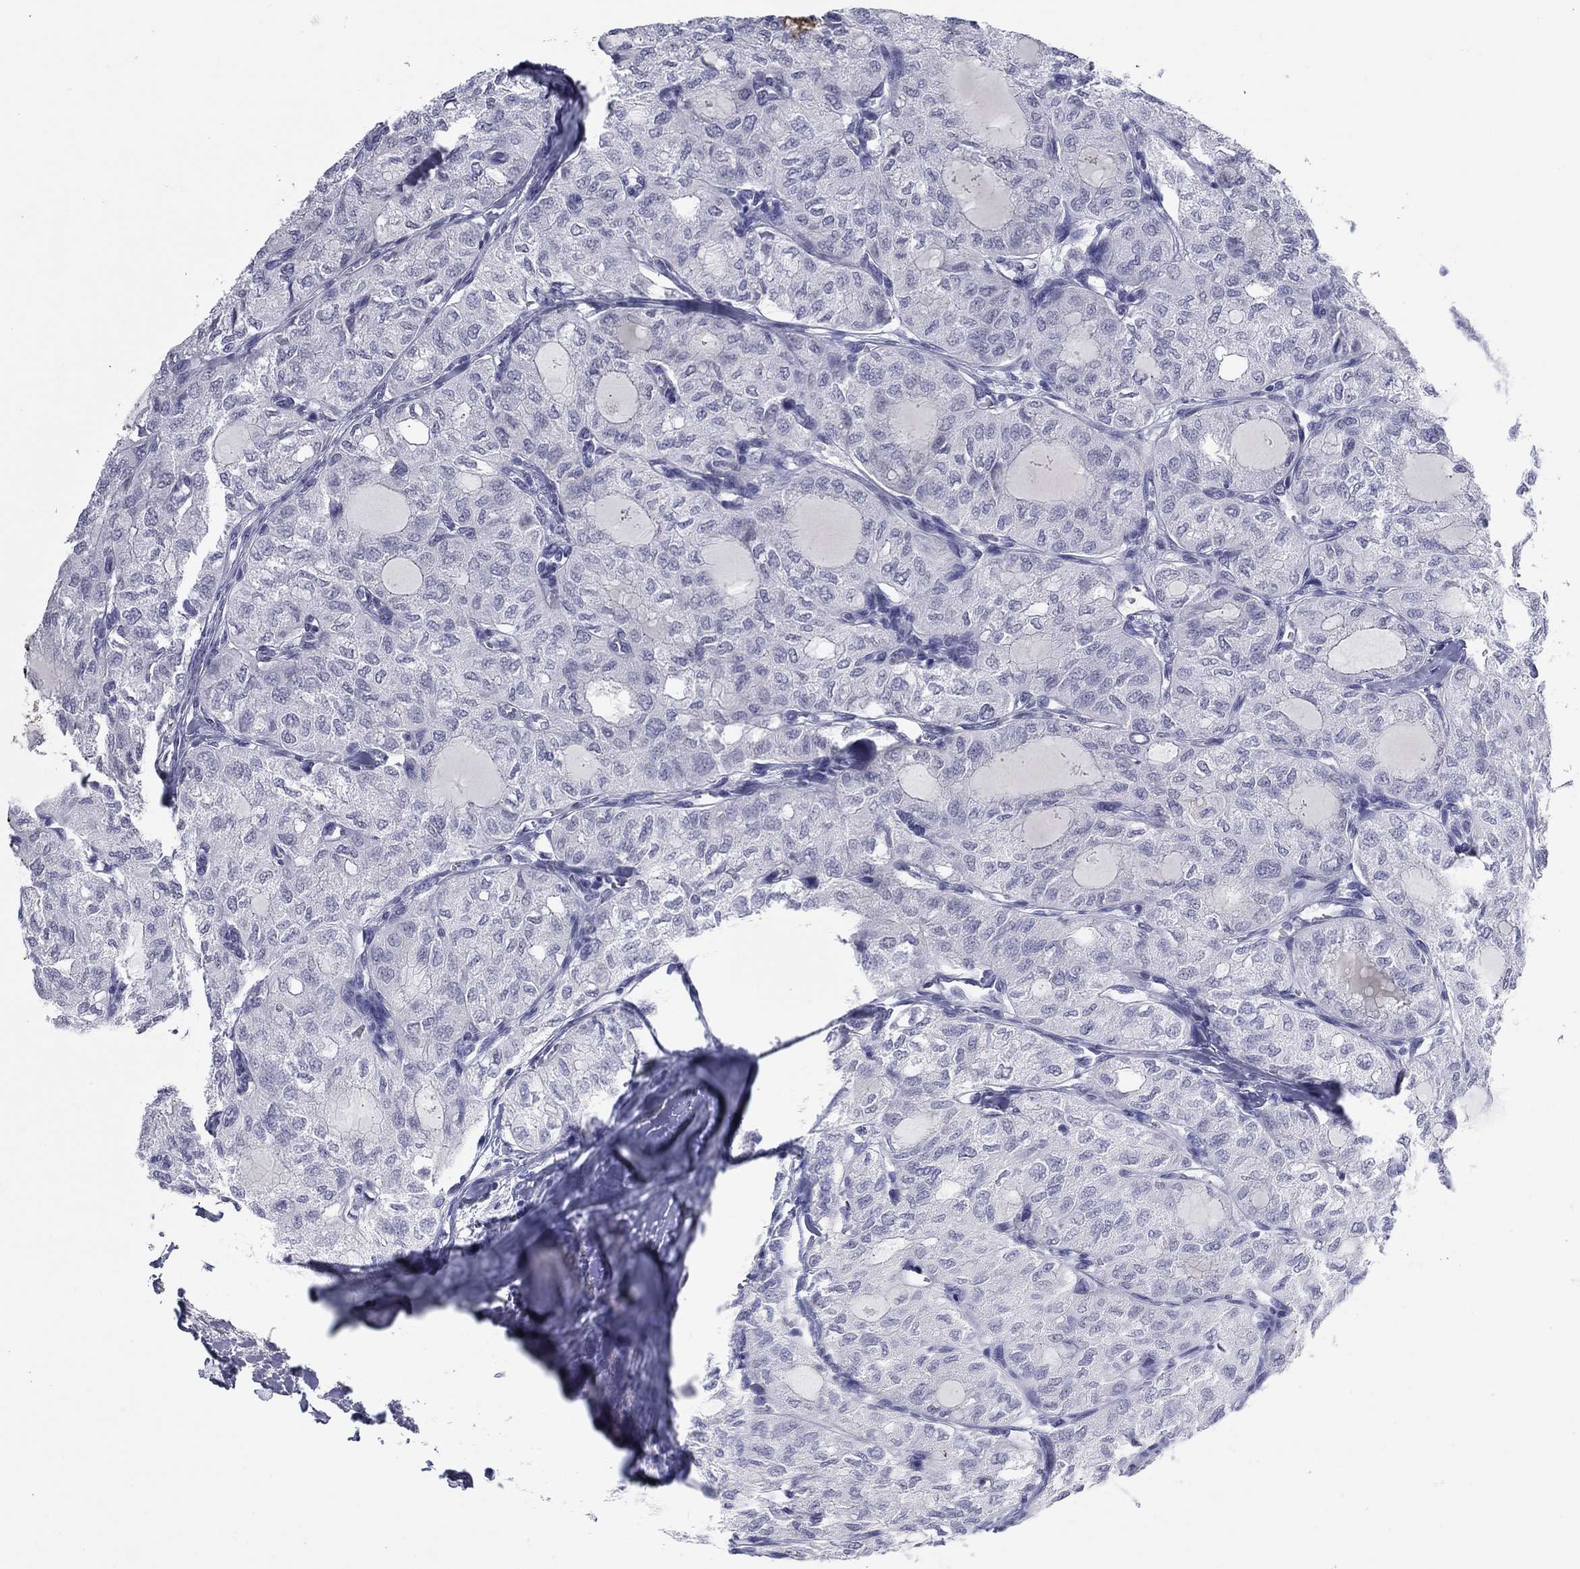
{"staining": {"intensity": "negative", "quantity": "none", "location": "none"}, "tissue": "thyroid cancer", "cell_type": "Tumor cells", "image_type": "cancer", "snomed": [{"axis": "morphology", "description": "Follicular adenoma carcinoma, NOS"}, {"axis": "topography", "description": "Thyroid gland"}], "caption": "Immunohistochemical staining of thyroid cancer (follicular adenoma carcinoma) shows no significant positivity in tumor cells.", "gene": "KRT75", "patient": {"sex": "male", "age": 75}}